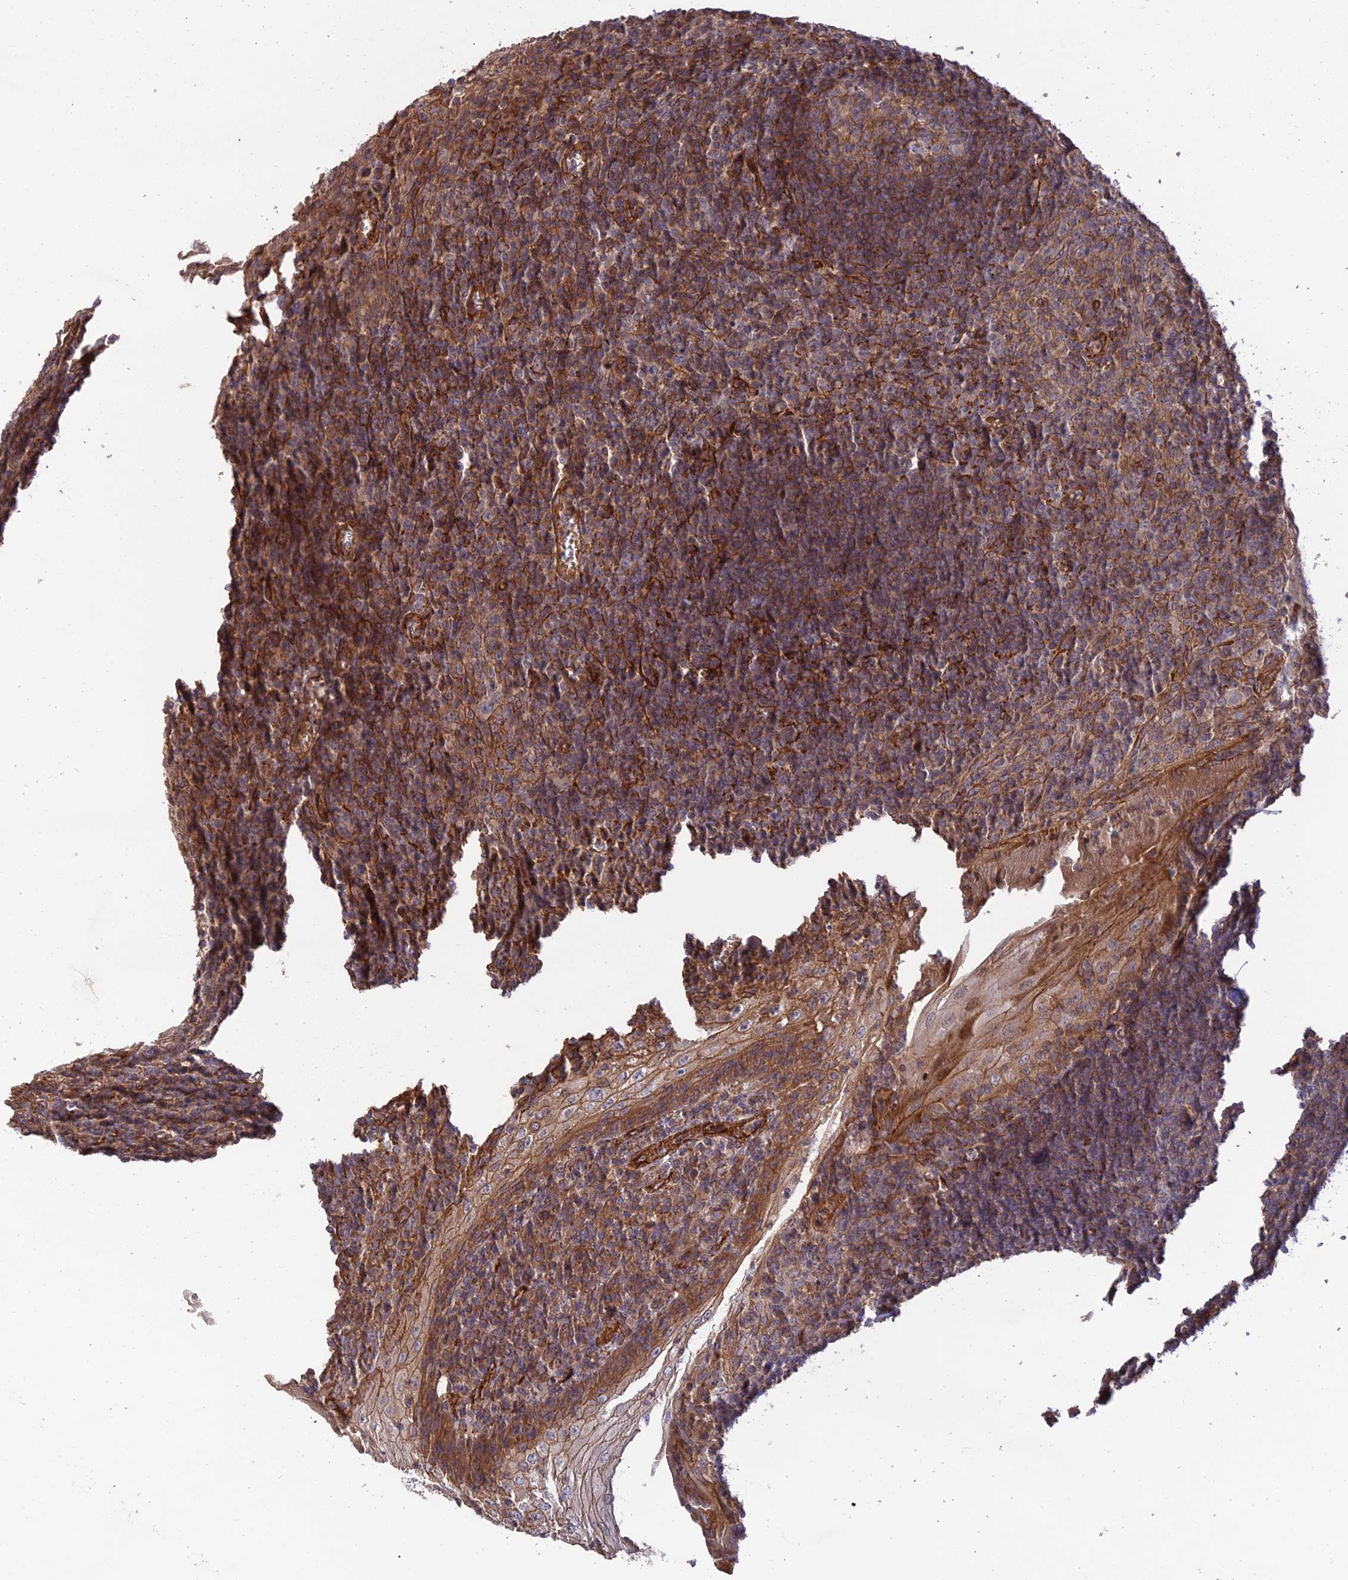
{"staining": {"intensity": "moderate", "quantity": ">75%", "location": "cytoplasmic/membranous"}, "tissue": "tonsil", "cell_type": "Germinal center cells", "image_type": "normal", "snomed": [{"axis": "morphology", "description": "Normal tissue, NOS"}, {"axis": "topography", "description": "Tonsil"}], "caption": "Moderate cytoplasmic/membranous staining is seen in approximately >75% of germinal center cells in normal tonsil. (brown staining indicates protein expression, while blue staining denotes nuclei).", "gene": "HOMER2", "patient": {"sex": "male", "age": 37}}